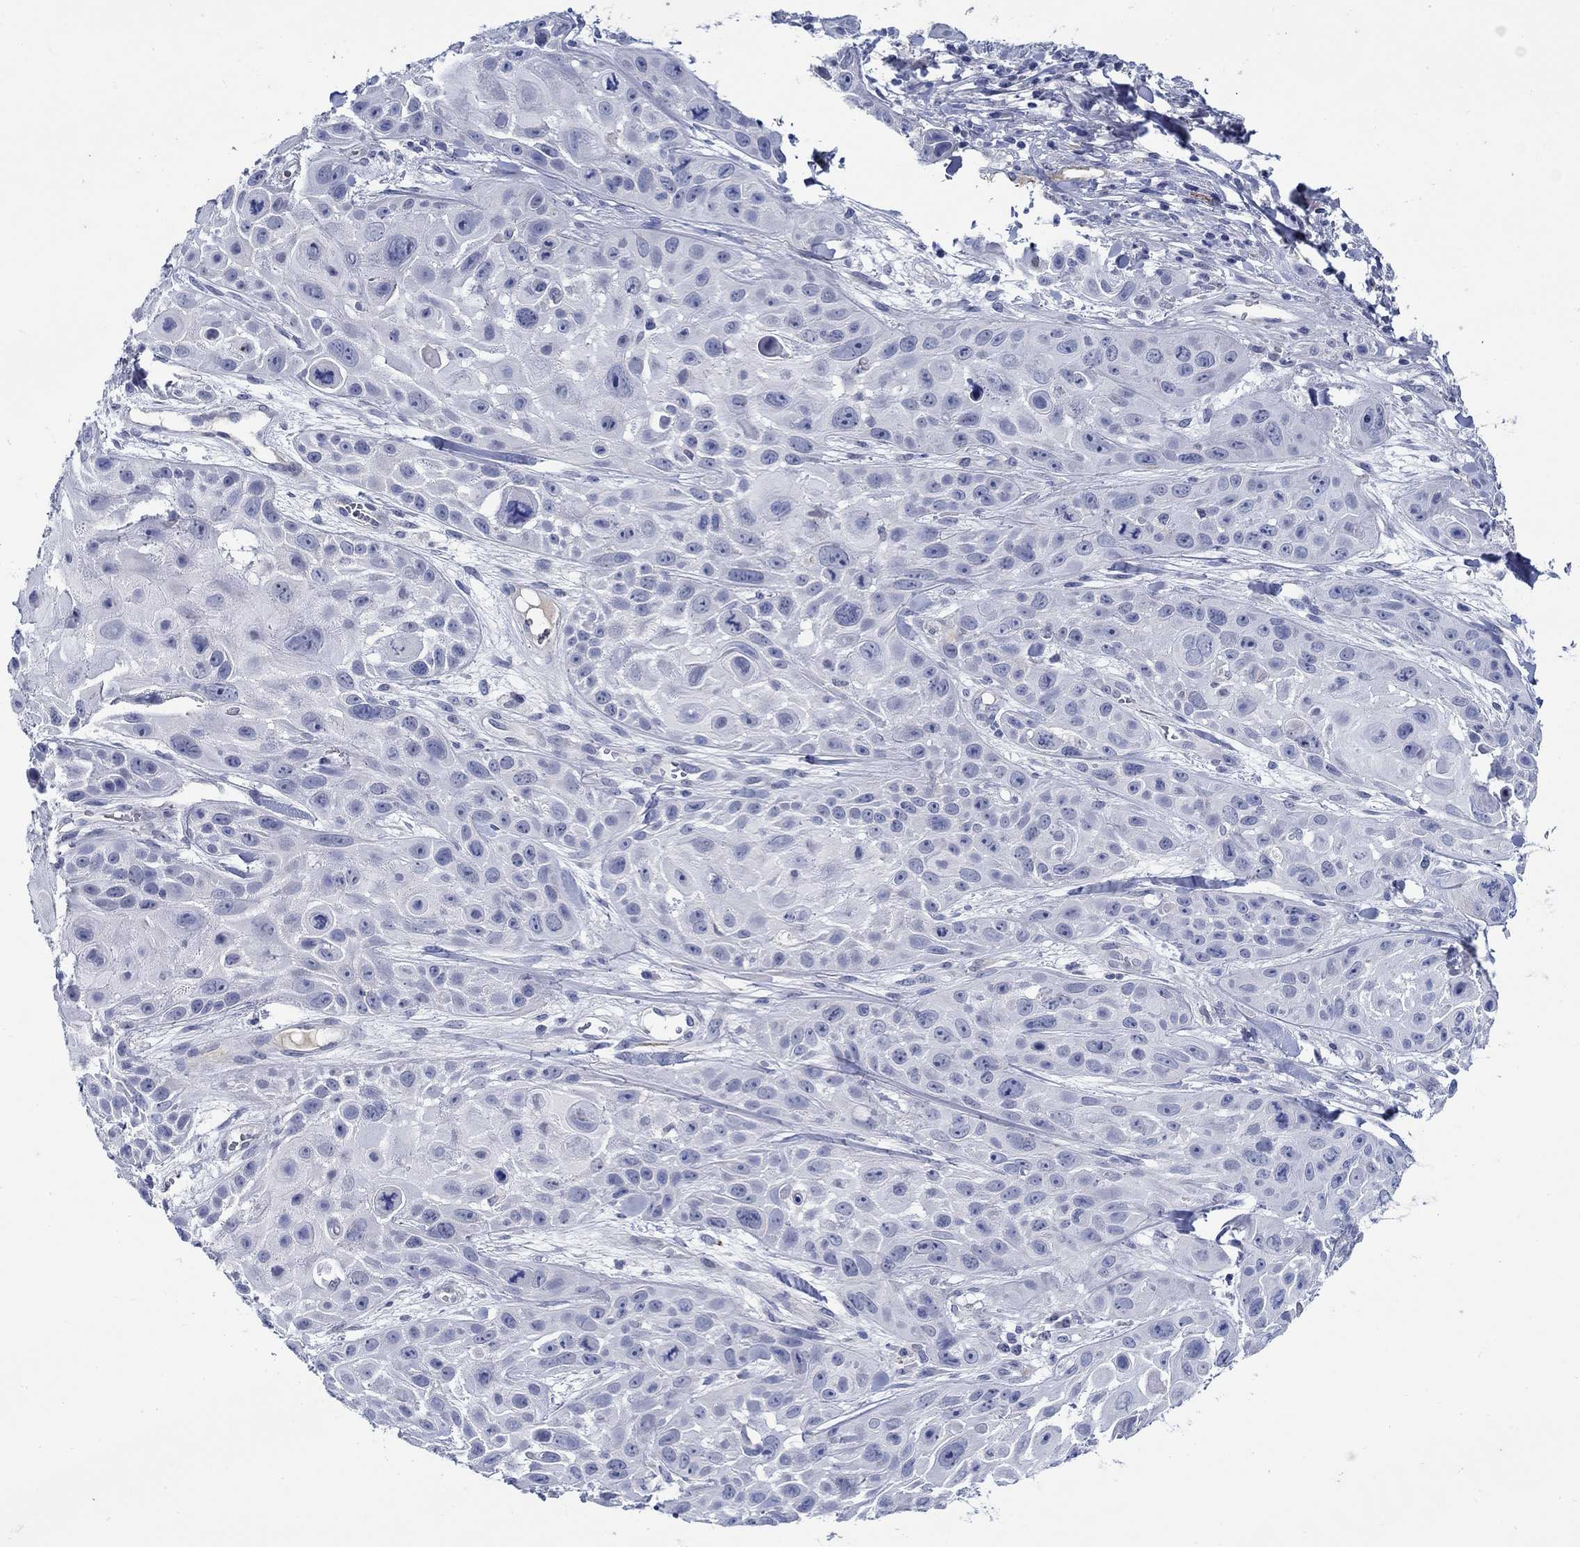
{"staining": {"intensity": "negative", "quantity": "none", "location": "none"}, "tissue": "skin cancer", "cell_type": "Tumor cells", "image_type": "cancer", "snomed": [{"axis": "morphology", "description": "Squamous cell carcinoma, NOS"}, {"axis": "topography", "description": "Skin"}, {"axis": "topography", "description": "Anal"}], "caption": "A histopathology image of skin squamous cell carcinoma stained for a protein reveals no brown staining in tumor cells. Brightfield microscopy of immunohistochemistry stained with DAB (3,3'-diaminobenzidine) (brown) and hematoxylin (blue), captured at high magnification.", "gene": "MC2R", "patient": {"sex": "female", "age": 75}}